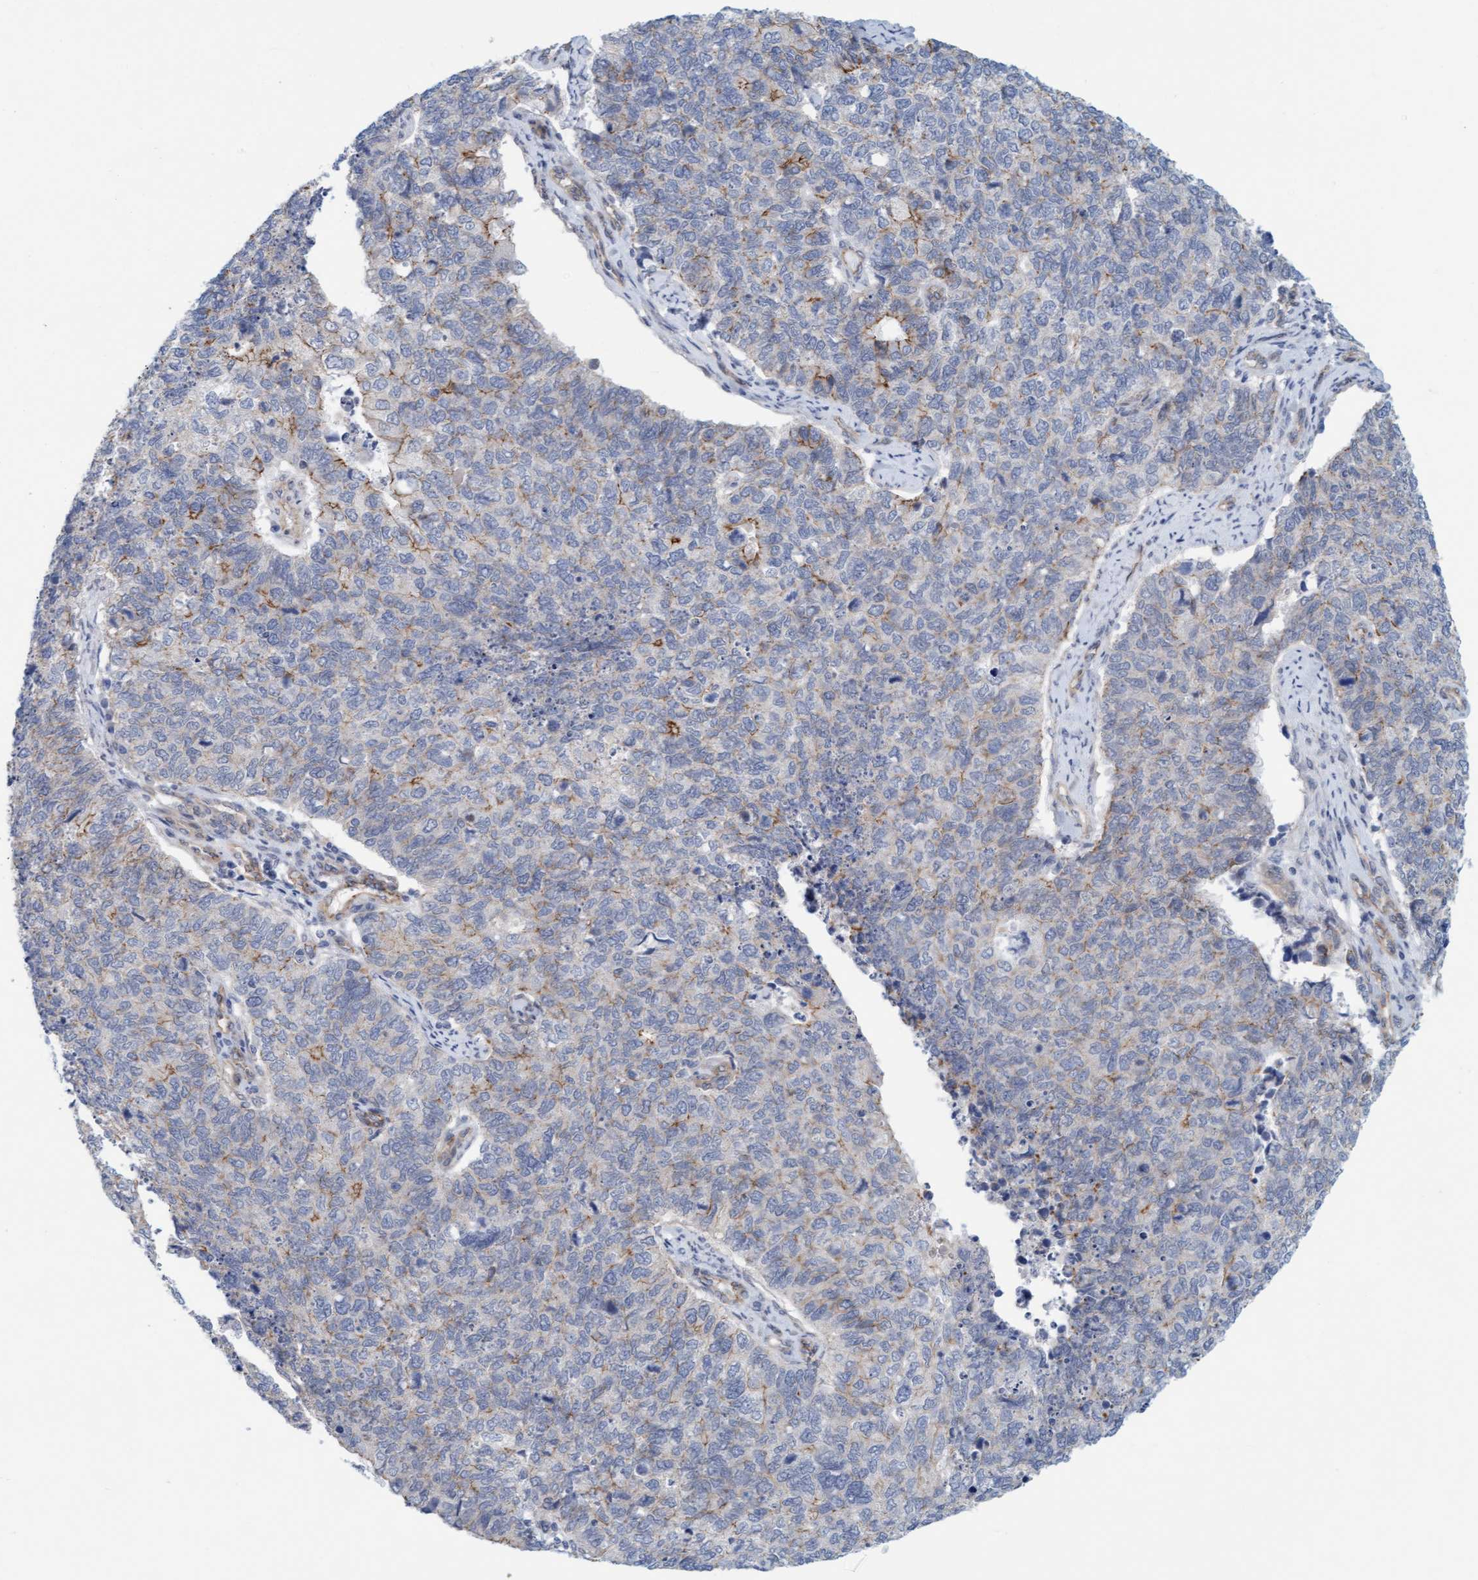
{"staining": {"intensity": "weak", "quantity": "<25%", "location": "cytoplasmic/membranous"}, "tissue": "cervical cancer", "cell_type": "Tumor cells", "image_type": "cancer", "snomed": [{"axis": "morphology", "description": "Squamous cell carcinoma, NOS"}, {"axis": "topography", "description": "Cervix"}], "caption": "Tumor cells show no significant protein positivity in squamous cell carcinoma (cervical).", "gene": "KRBA2", "patient": {"sex": "female", "age": 63}}